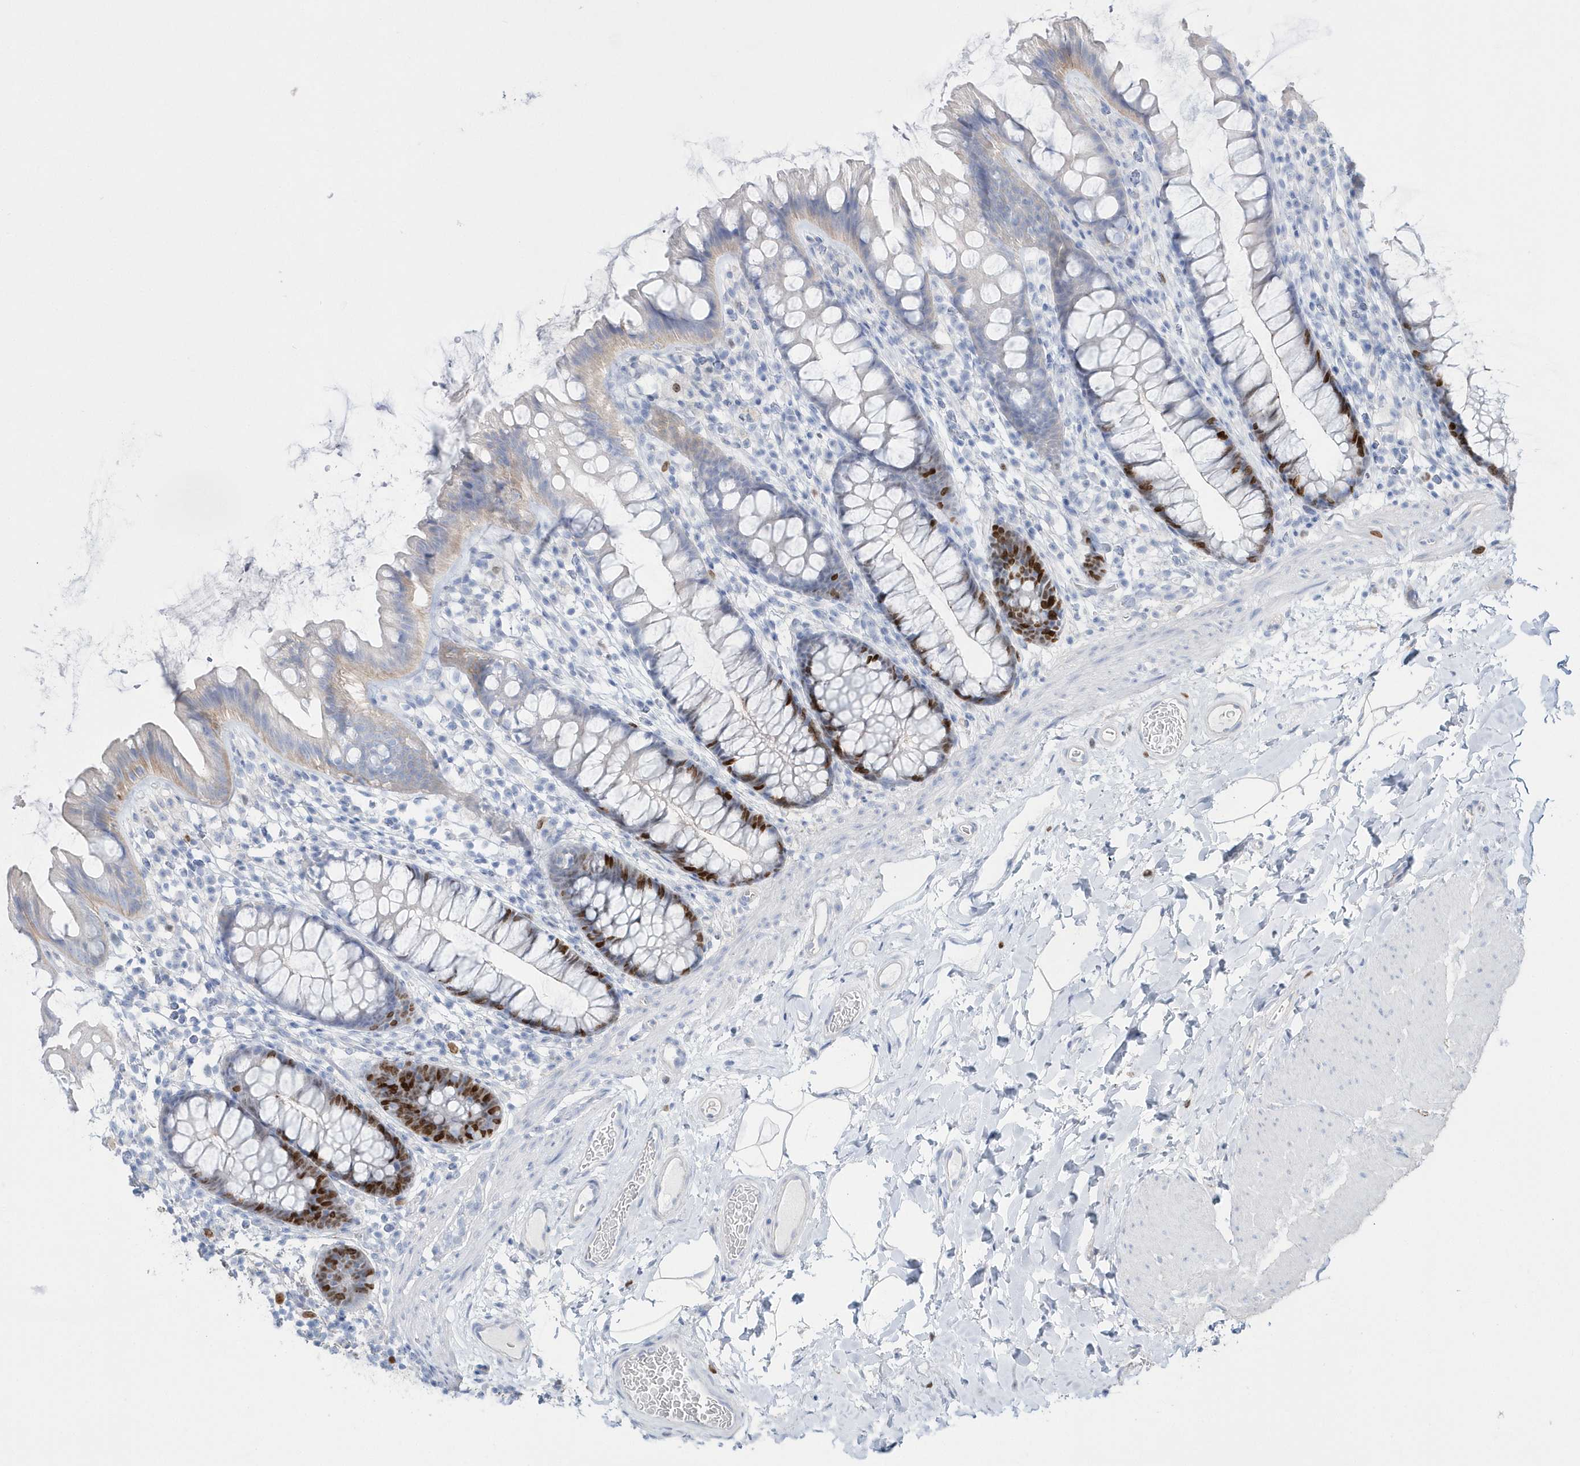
{"staining": {"intensity": "negative", "quantity": "none", "location": "none"}, "tissue": "colon", "cell_type": "Endothelial cells", "image_type": "normal", "snomed": [{"axis": "morphology", "description": "Normal tissue, NOS"}, {"axis": "topography", "description": "Colon"}], "caption": "An immunohistochemistry (IHC) image of benign colon is shown. There is no staining in endothelial cells of colon.", "gene": "TMCO6", "patient": {"sex": "female", "age": 62}}